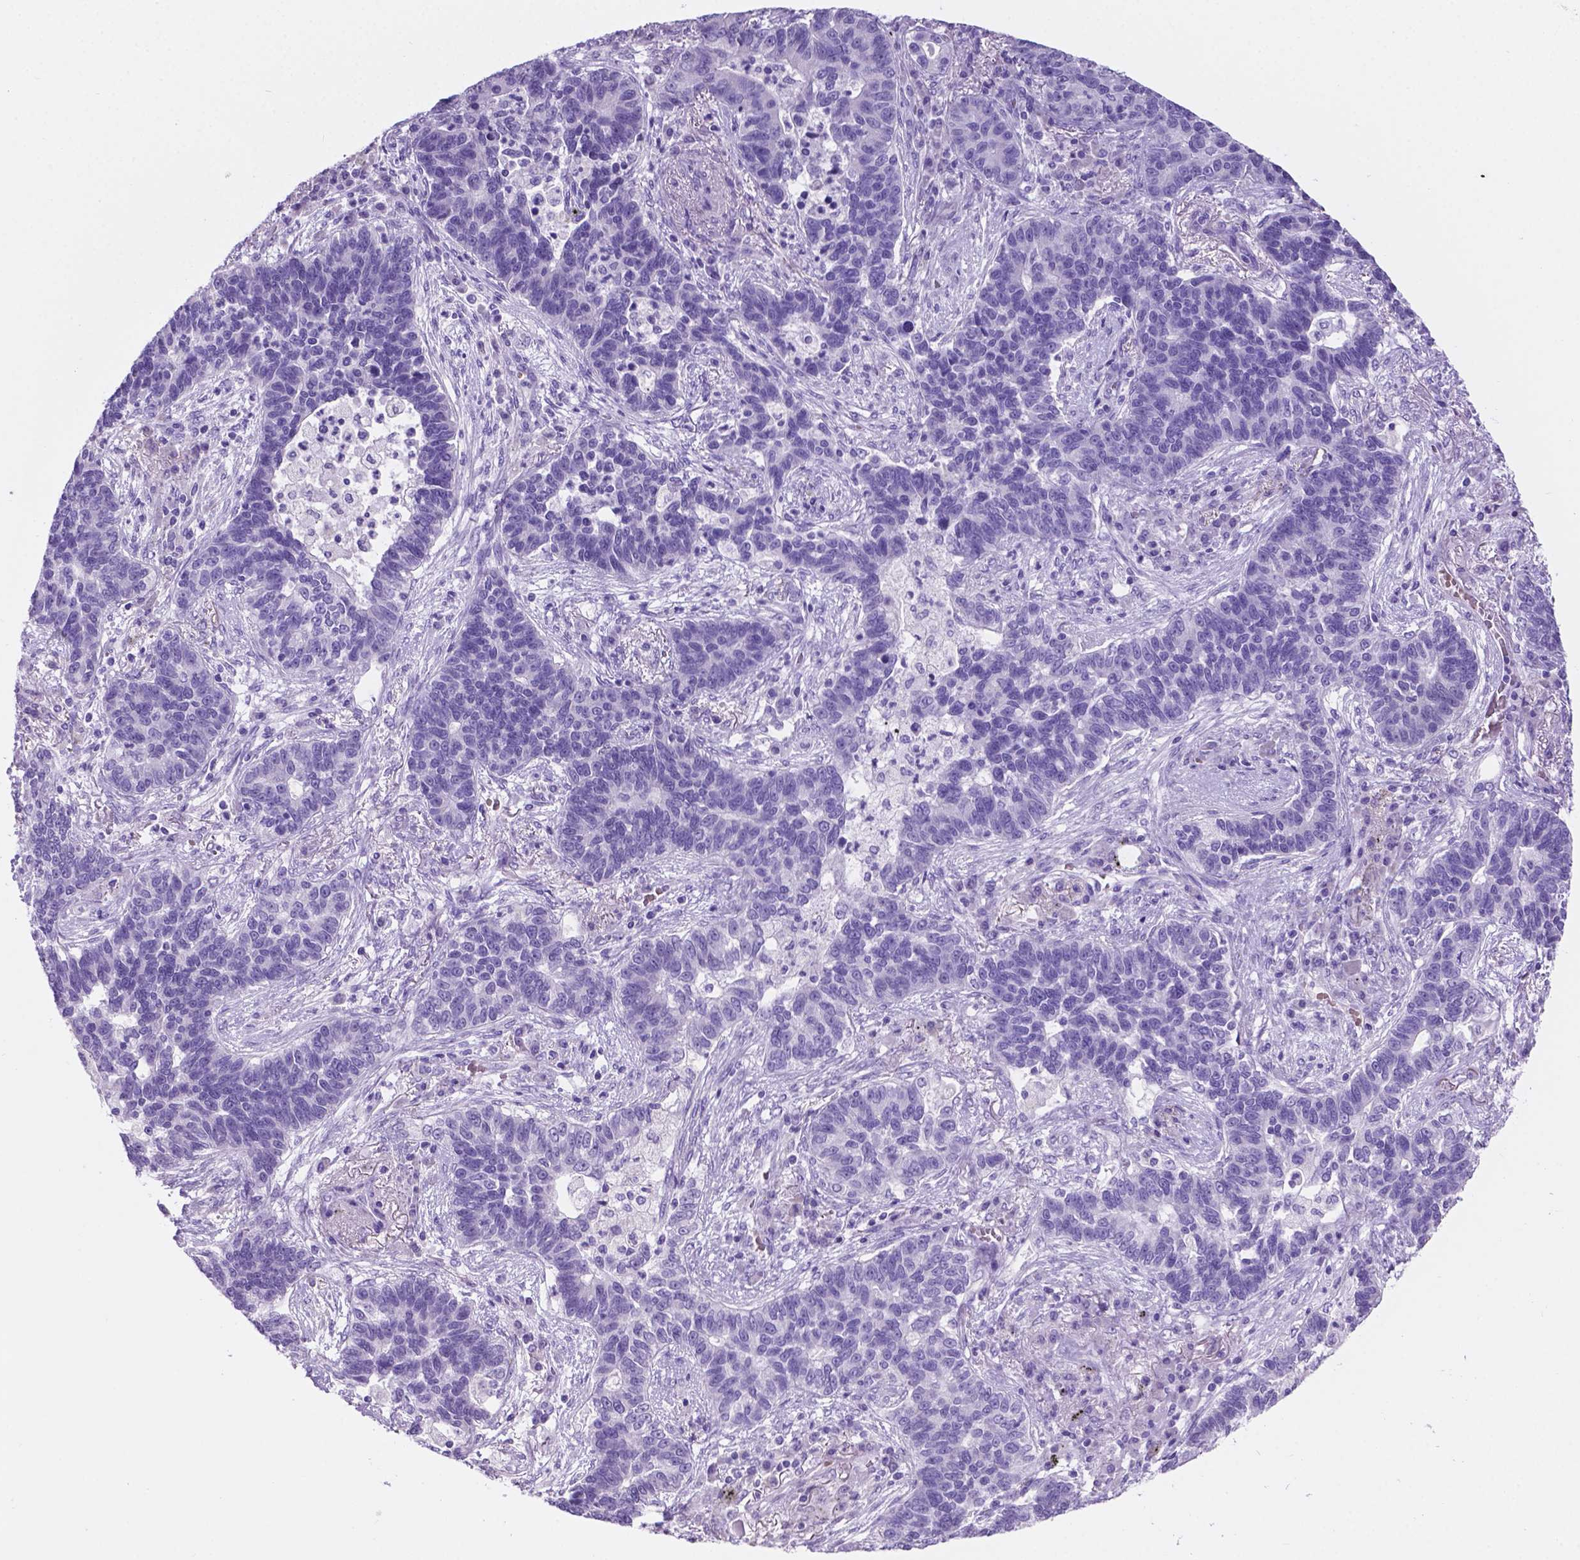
{"staining": {"intensity": "negative", "quantity": "none", "location": "none"}, "tissue": "lung cancer", "cell_type": "Tumor cells", "image_type": "cancer", "snomed": [{"axis": "morphology", "description": "Adenocarcinoma, NOS"}, {"axis": "topography", "description": "Lung"}], "caption": "There is no significant staining in tumor cells of lung cancer. (DAB immunohistochemistry (IHC) with hematoxylin counter stain).", "gene": "GRIN2B", "patient": {"sex": "female", "age": 57}}